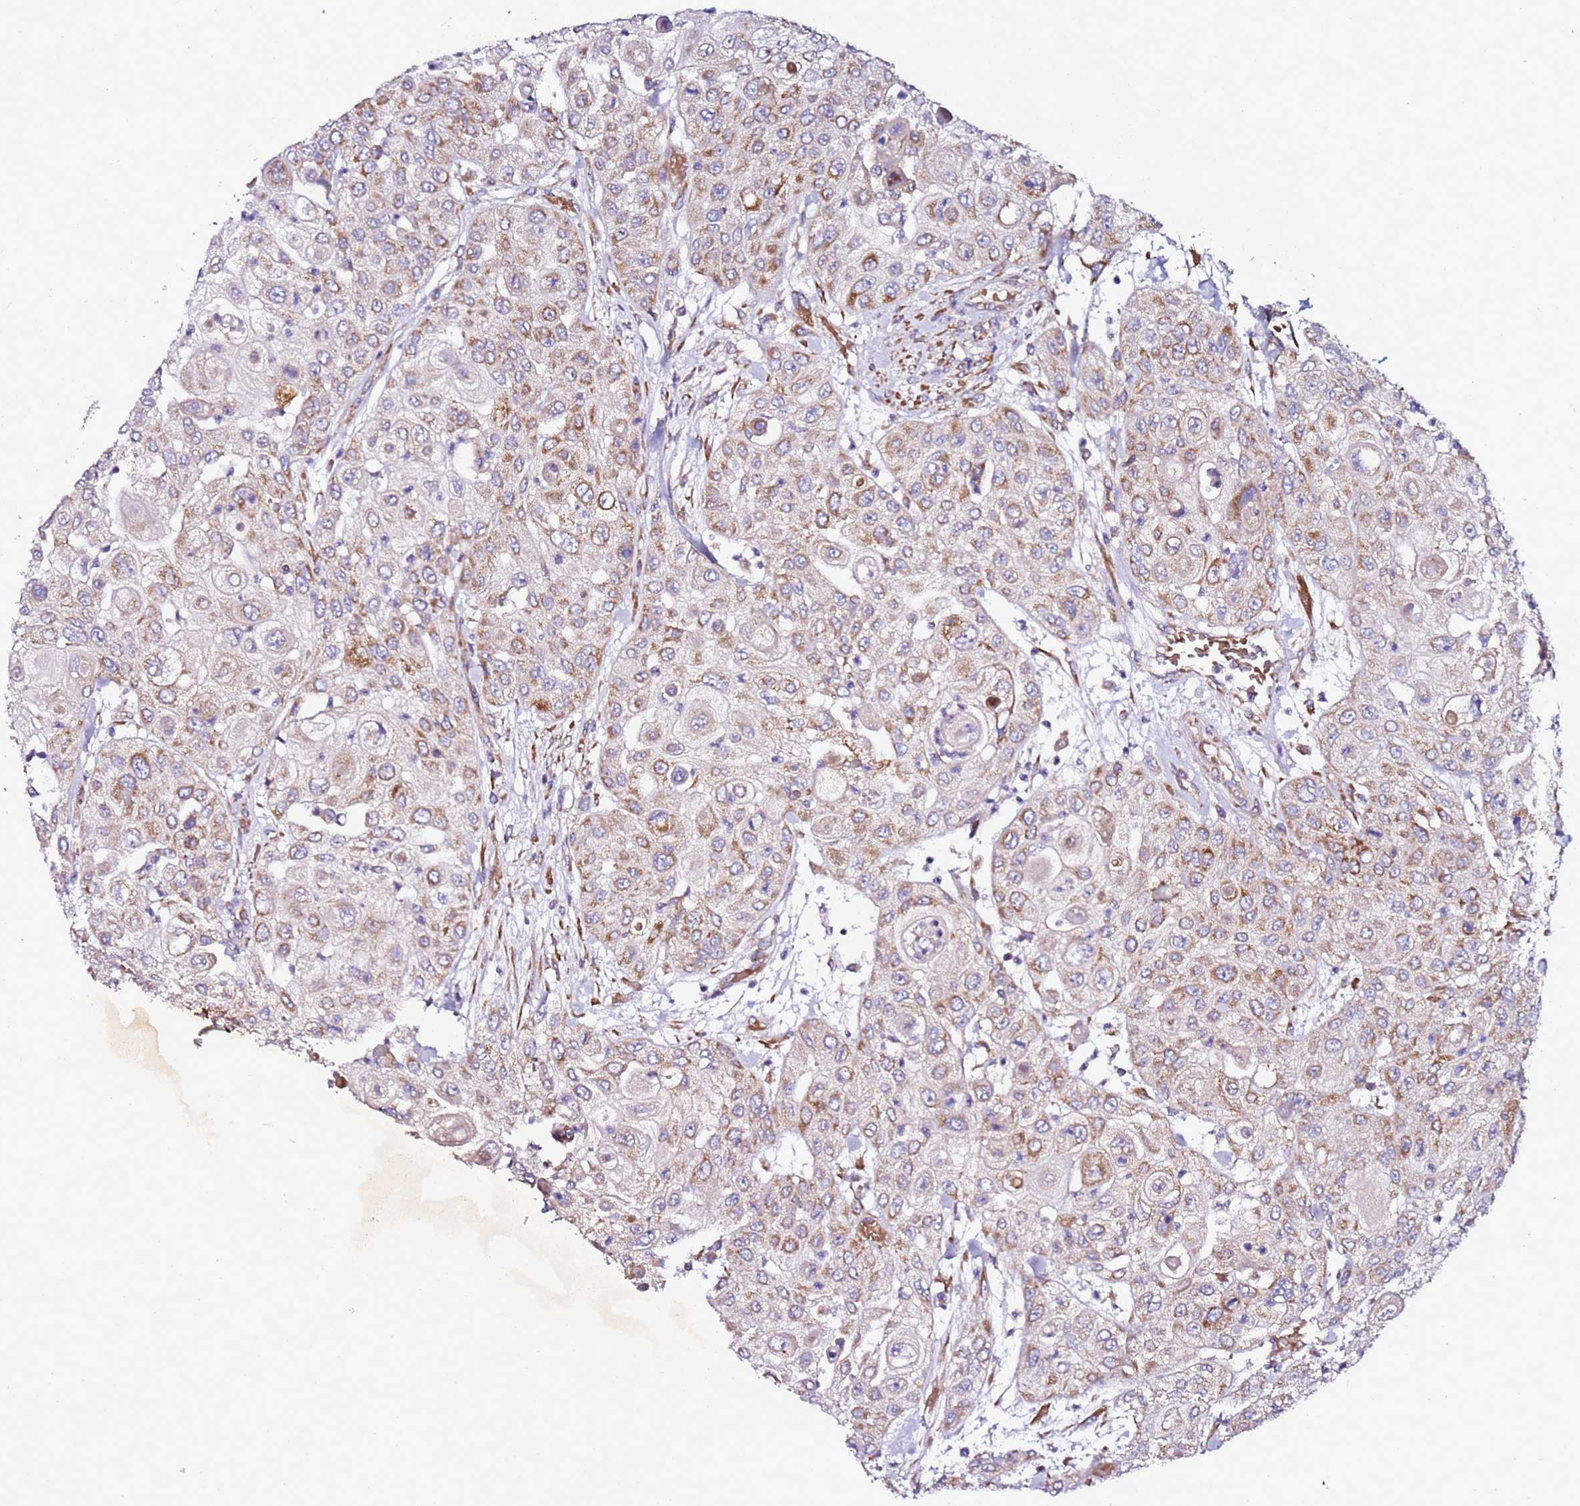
{"staining": {"intensity": "moderate", "quantity": ">75%", "location": "cytoplasmic/membranous"}, "tissue": "urothelial cancer", "cell_type": "Tumor cells", "image_type": "cancer", "snomed": [{"axis": "morphology", "description": "Urothelial carcinoma, High grade"}, {"axis": "topography", "description": "Urinary bladder"}], "caption": "This micrograph reveals immunohistochemistry (IHC) staining of high-grade urothelial carcinoma, with medium moderate cytoplasmic/membranous positivity in approximately >75% of tumor cells.", "gene": "C19orf12", "patient": {"sex": "female", "age": 79}}